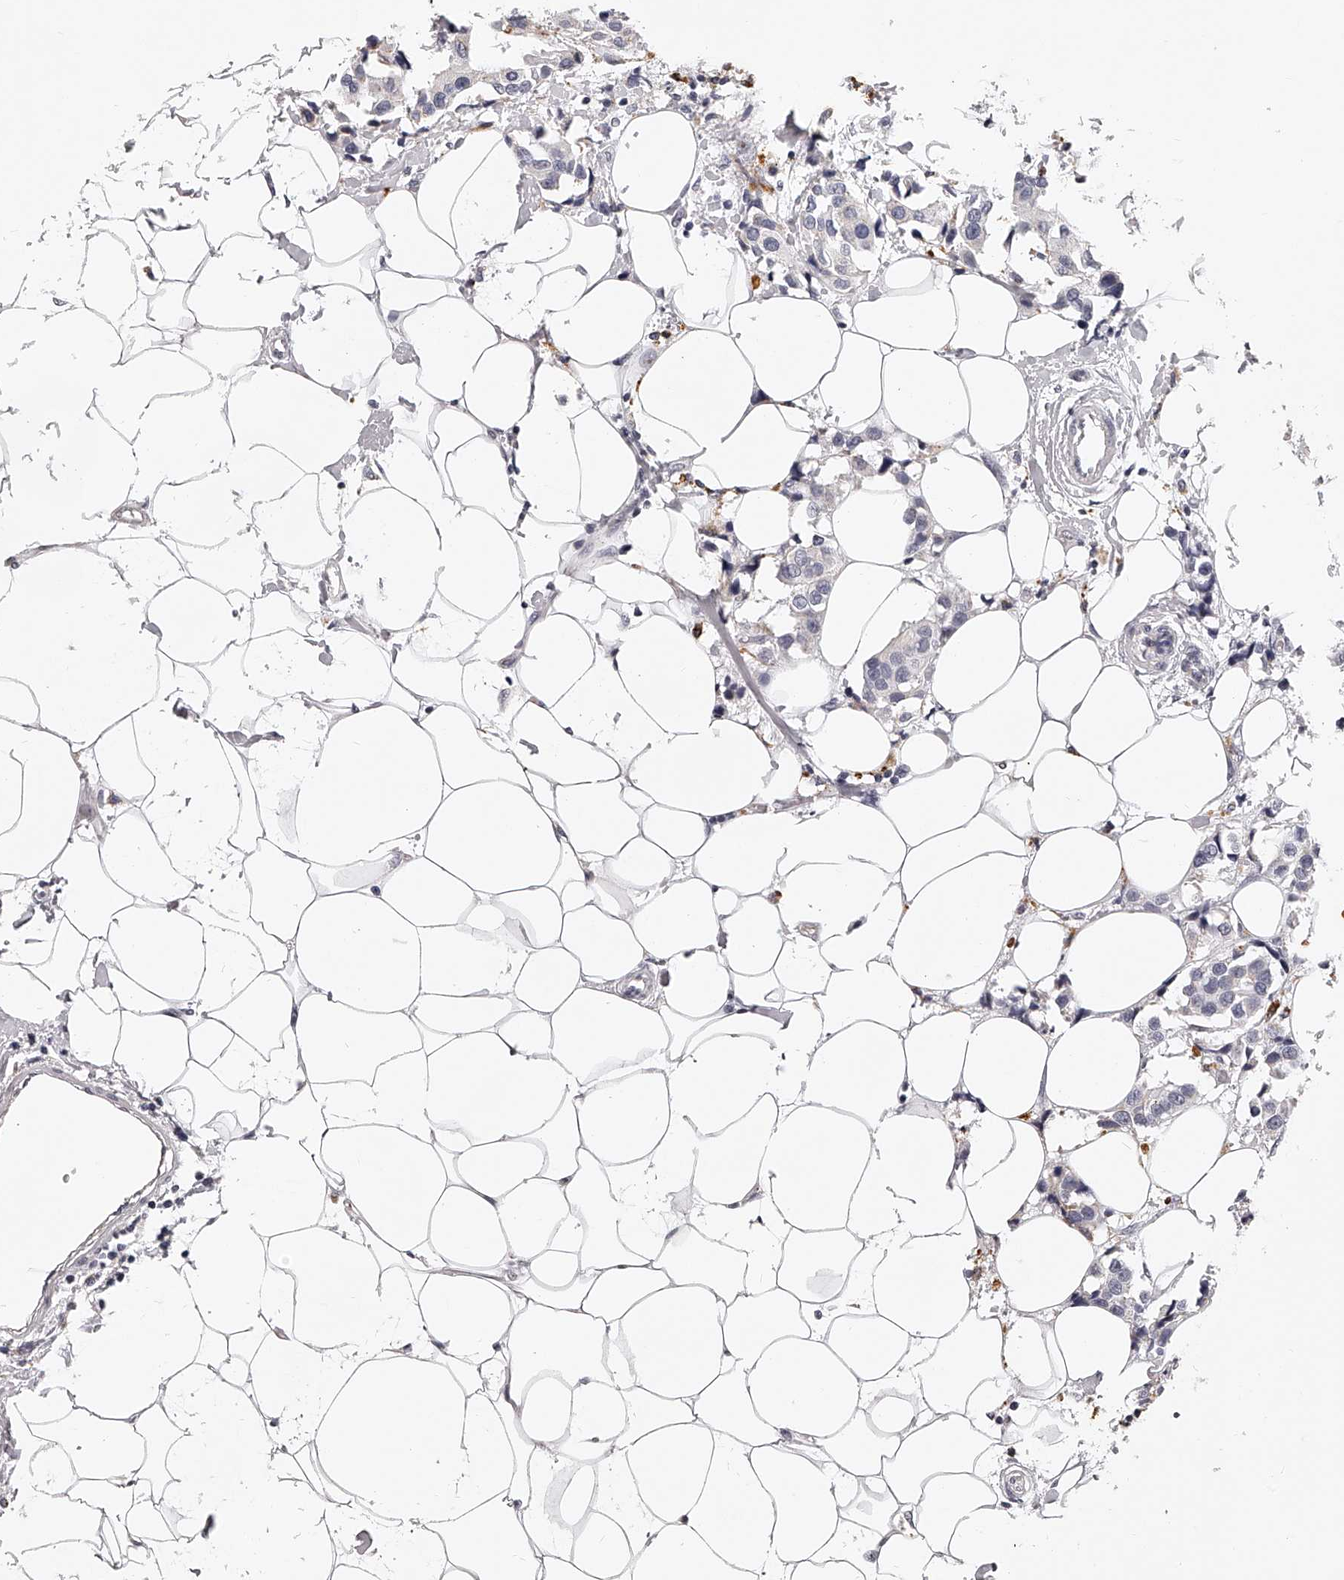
{"staining": {"intensity": "negative", "quantity": "none", "location": "none"}, "tissue": "breast cancer", "cell_type": "Tumor cells", "image_type": "cancer", "snomed": [{"axis": "morphology", "description": "Normal tissue, NOS"}, {"axis": "morphology", "description": "Duct carcinoma"}, {"axis": "topography", "description": "Breast"}], "caption": "A high-resolution micrograph shows immunohistochemistry staining of breast cancer (intraductal carcinoma), which displays no significant positivity in tumor cells.", "gene": "DMRT1", "patient": {"sex": "female", "age": 39}}